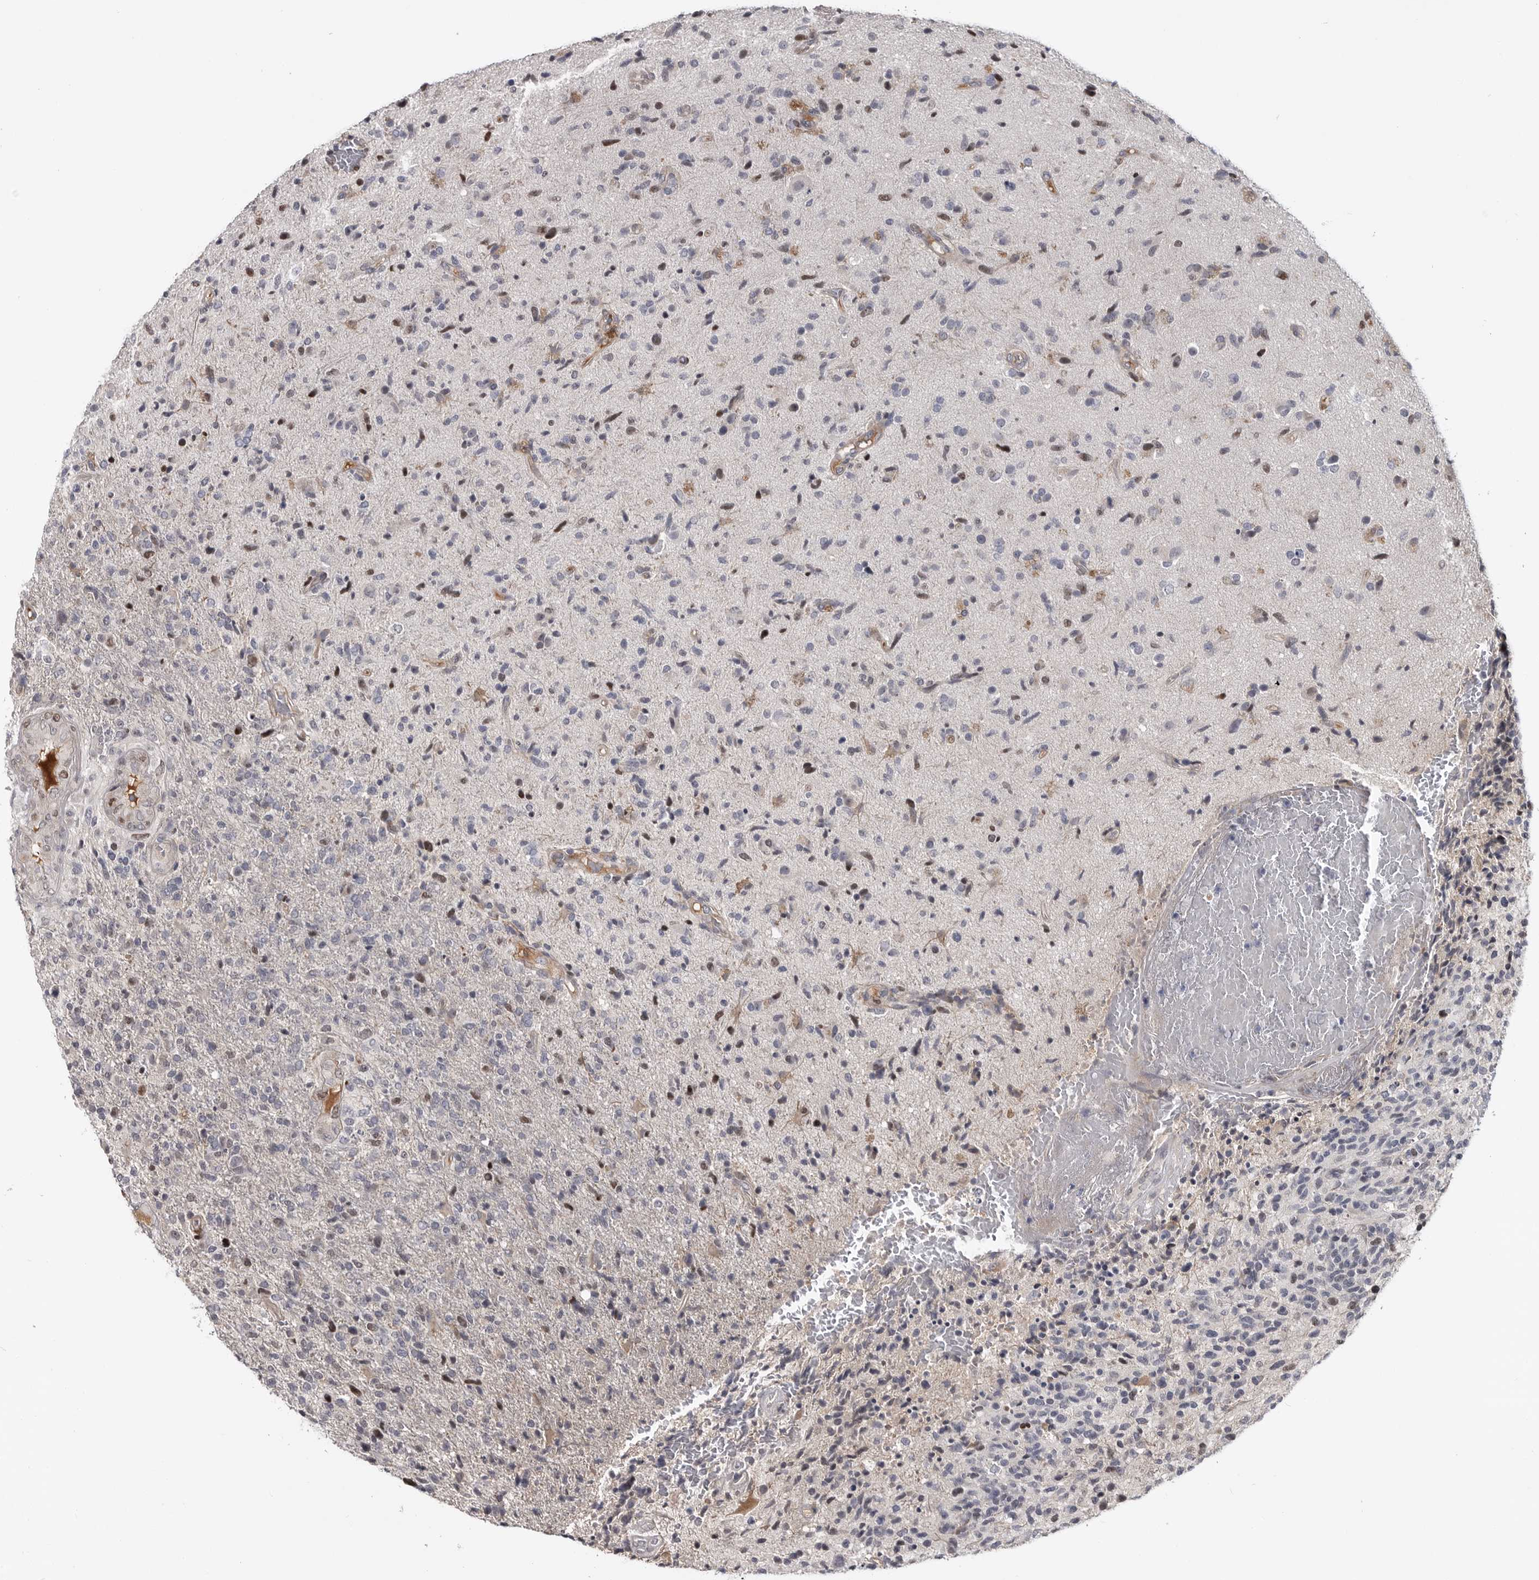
{"staining": {"intensity": "negative", "quantity": "none", "location": "none"}, "tissue": "glioma", "cell_type": "Tumor cells", "image_type": "cancer", "snomed": [{"axis": "morphology", "description": "Glioma, malignant, High grade"}, {"axis": "topography", "description": "Brain"}], "caption": "DAB (3,3'-diaminobenzidine) immunohistochemical staining of human malignant glioma (high-grade) displays no significant expression in tumor cells. (Brightfield microscopy of DAB IHC at high magnification).", "gene": "ZNF277", "patient": {"sex": "male", "age": 72}}